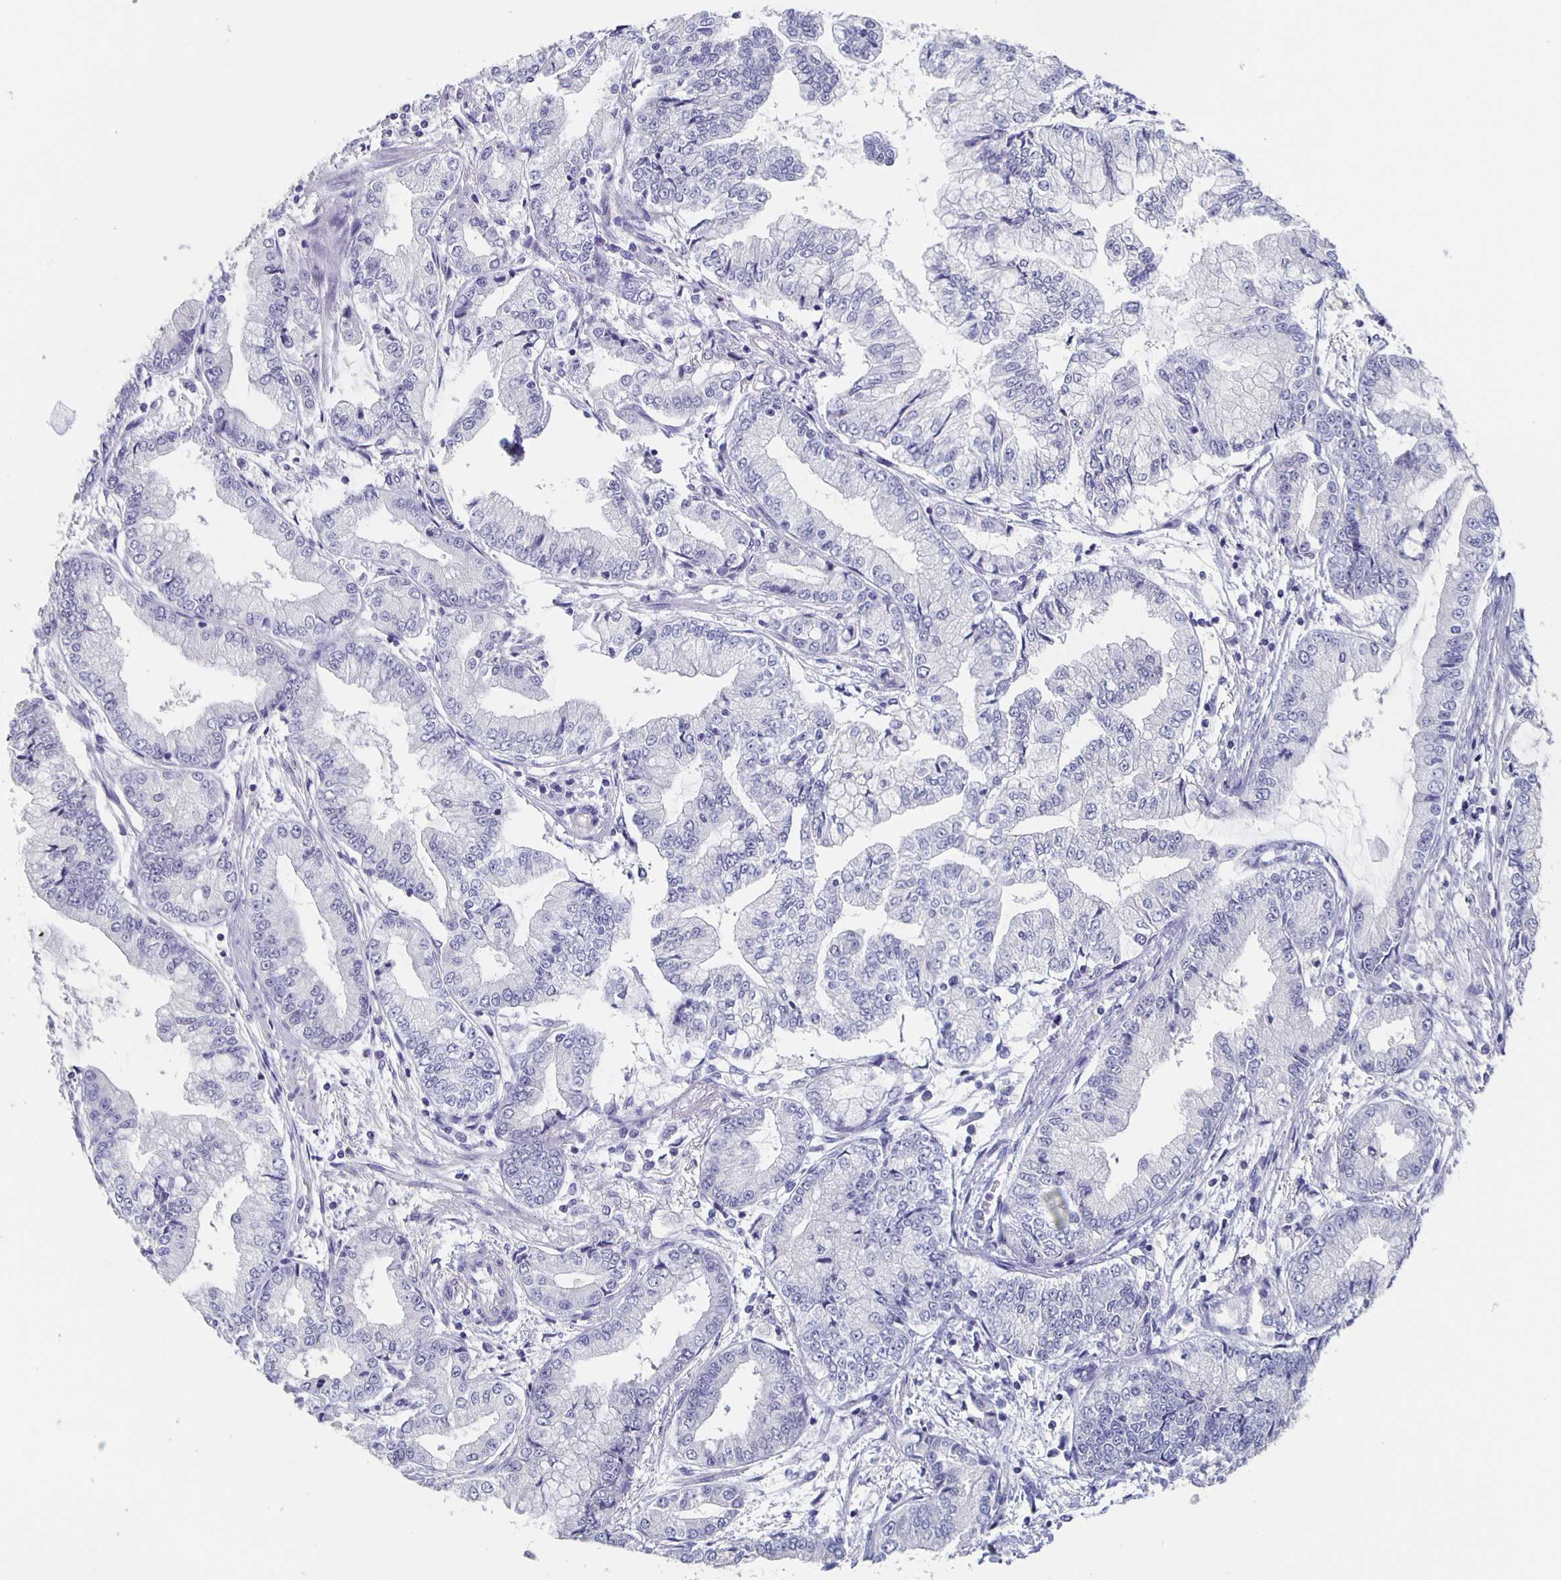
{"staining": {"intensity": "negative", "quantity": "none", "location": "none"}, "tissue": "stomach cancer", "cell_type": "Tumor cells", "image_type": "cancer", "snomed": [{"axis": "morphology", "description": "Adenocarcinoma, NOS"}, {"axis": "topography", "description": "Stomach, upper"}], "caption": "The image reveals no significant positivity in tumor cells of stomach cancer.", "gene": "CACNA2D2", "patient": {"sex": "female", "age": 74}}